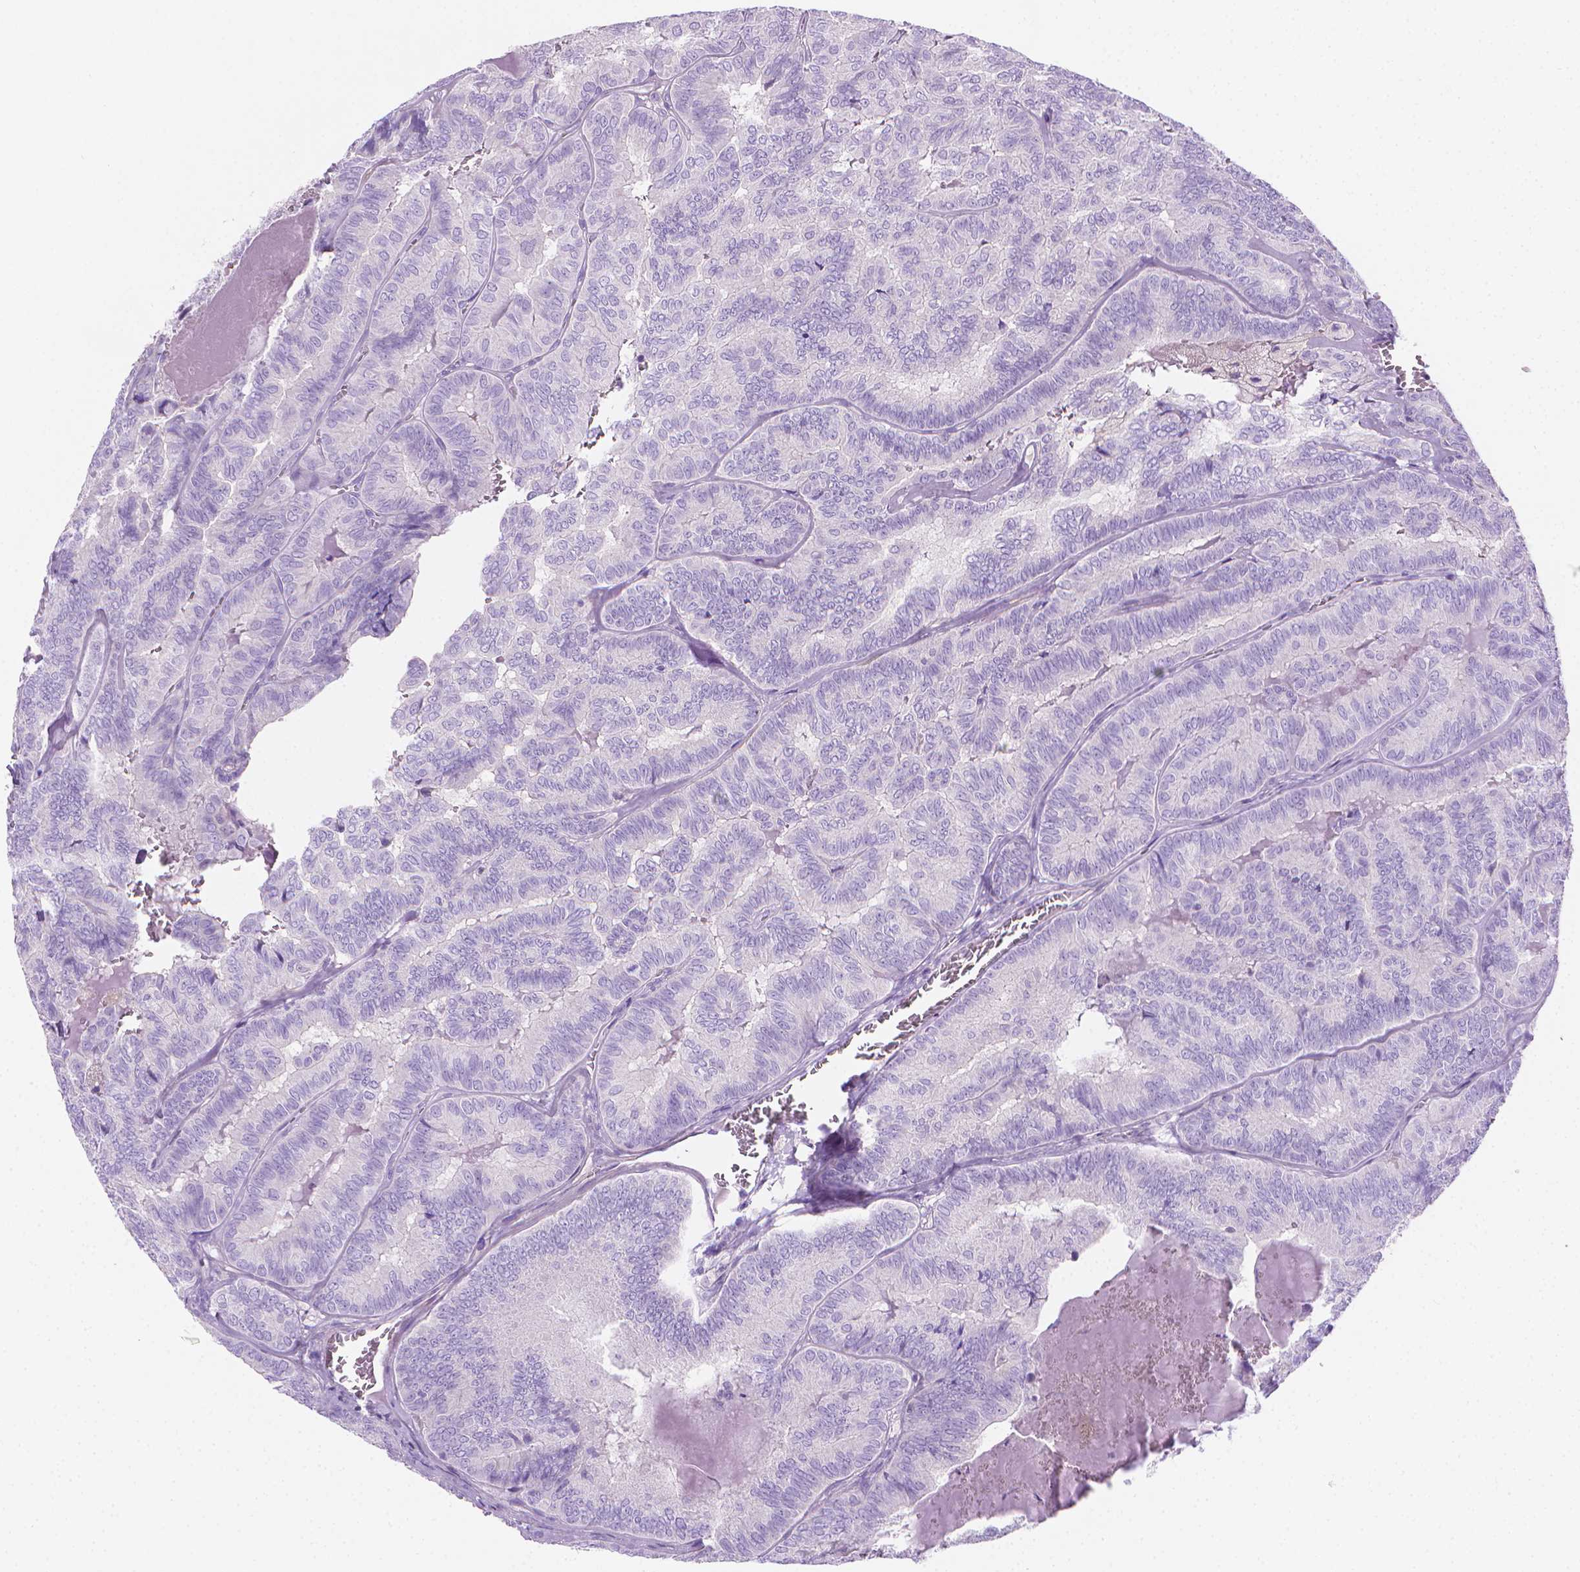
{"staining": {"intensity": "negative", "quantity": "none", "location": "none"}, "tissue": "thyroid cancer", "cell_type": "Tumor cells", "image_type": "cancer", "snomed": [{"axis": "morphology", "description": "Papillary adenocarcinoma, NOS"}, {"axis": "topography", "description": "Thyroid gland"}], "caption": "Tumor cells show no significant protein expression in papillary adenocarcinoma (thyroid).", "gene": "FASN", "patient": {"sex": "female", "age": 75}}